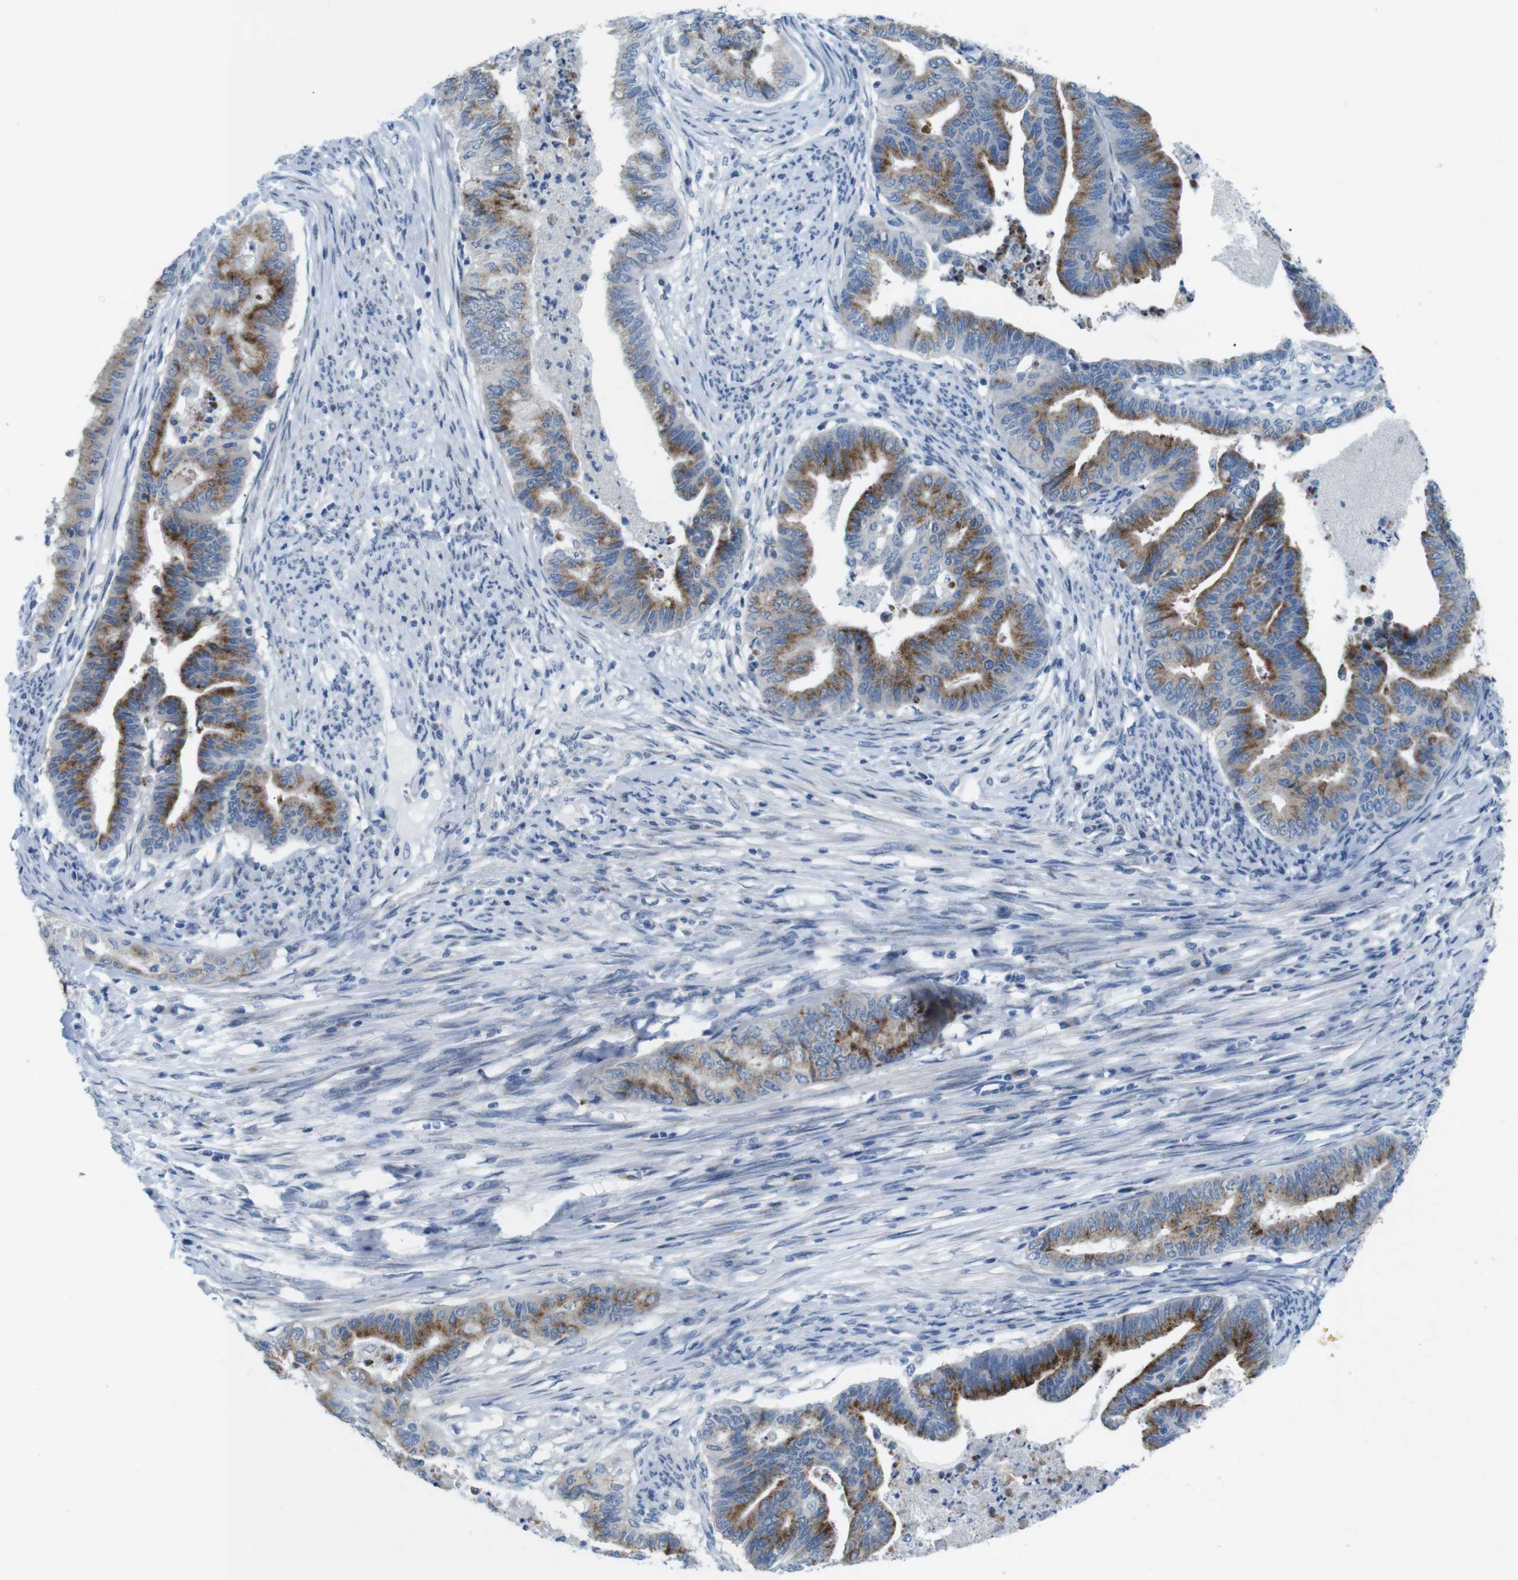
{"staining": {"intensity": "moderate", "quantity": ">75%", "location": "cytoplasmic/membranous"}, "tissue": "endometrial cancer", "cell_type": "Tumor cells", "image_type": "cancer", "snomed": [{"axis": "morphology", "description": "Adenocarcinoma, NOS"}, {"axis": "topography", "description": "Endometrium"}], "caption": "This image reveals immunohistochemistry staining of endometrial cancer (adenocarcinoma), with medium moderate cytoplasmic/membranous positivity in approximately >75% of tumor cells.", "gene": "GOLGA2", "patient": {"sex": "female", "age": 79}}